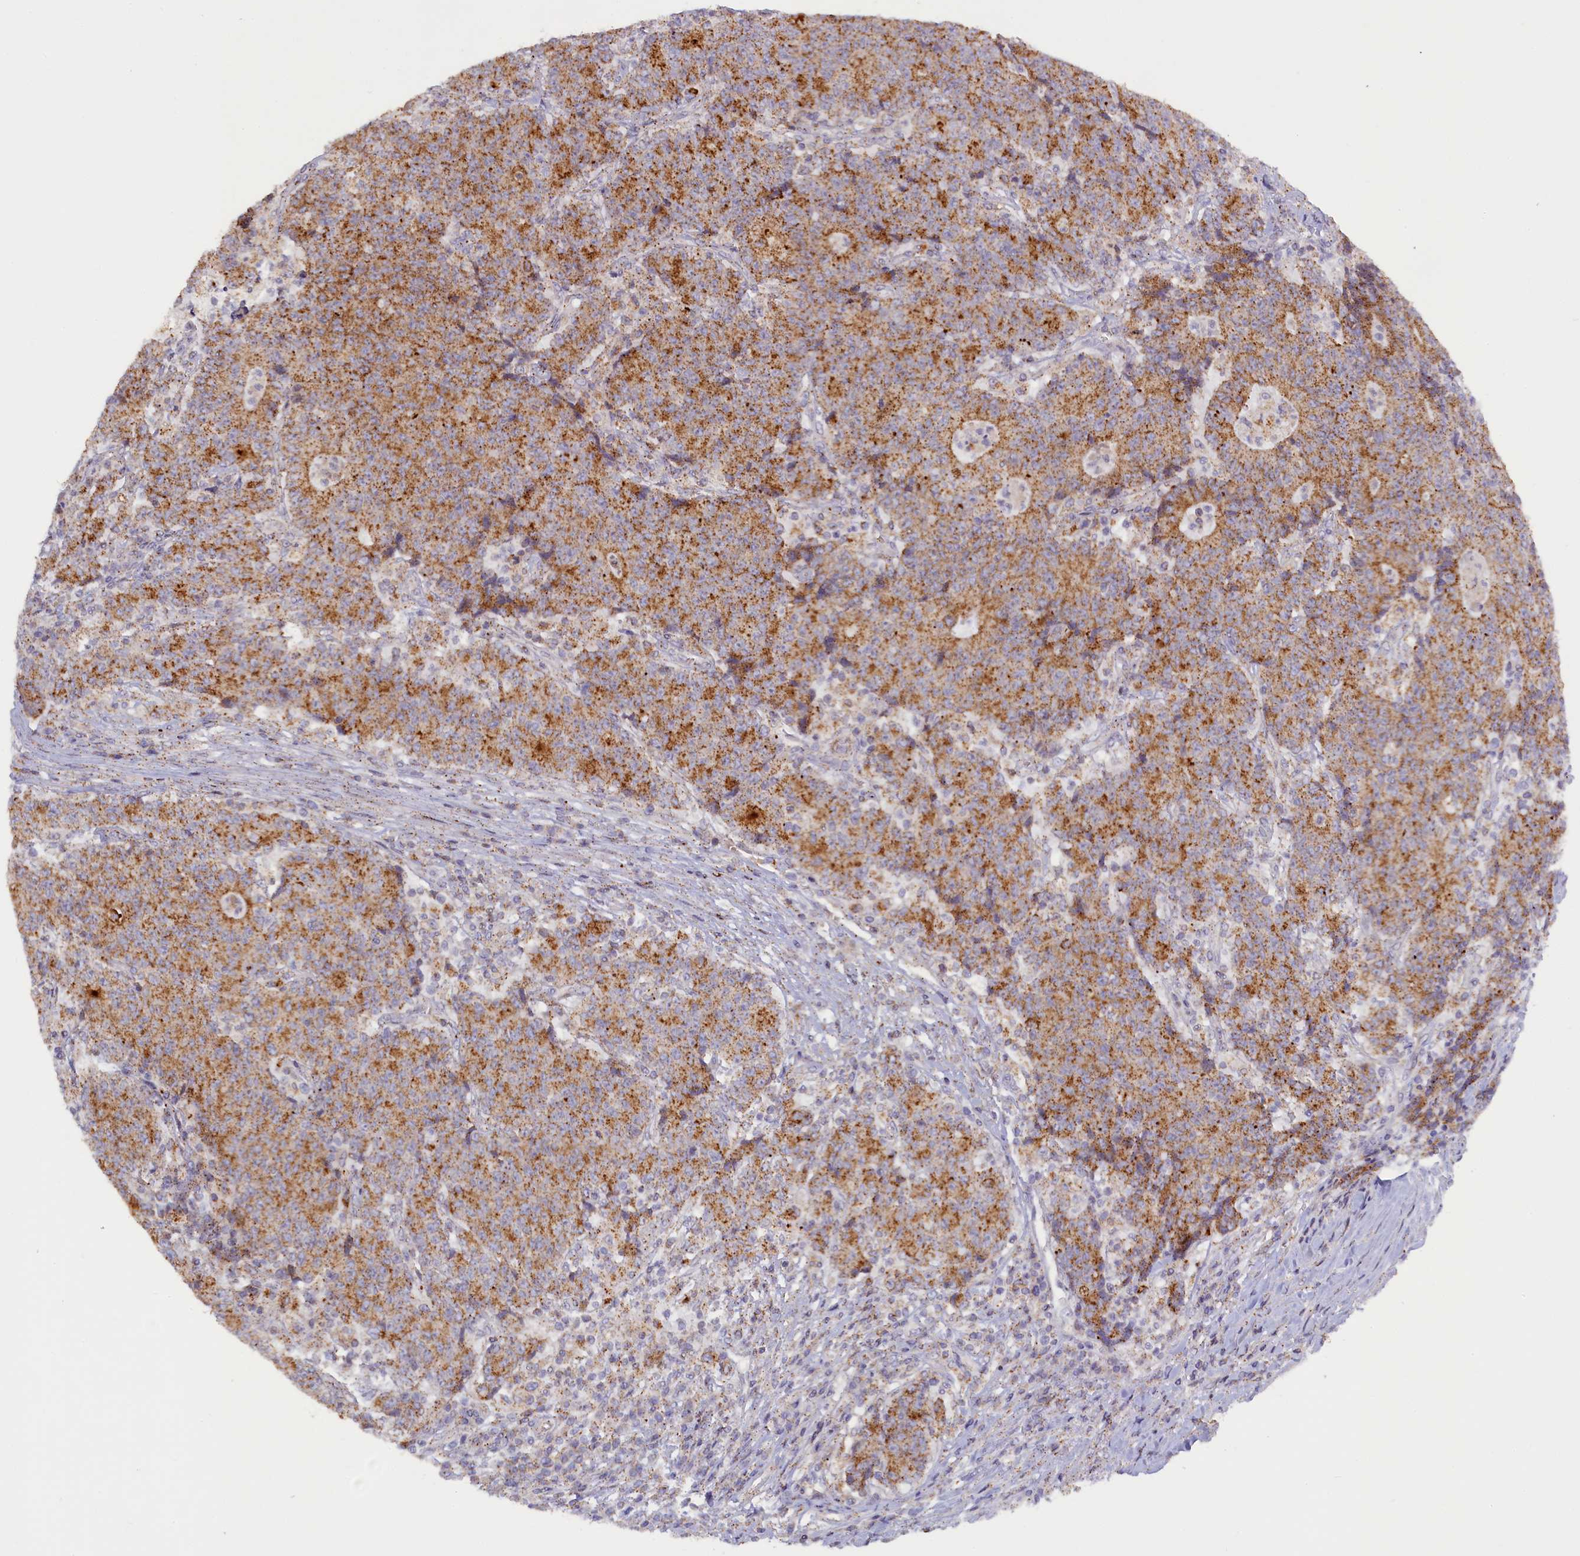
{"staining": {"intensity": "moderate", "quantity": ">75%", "location": "cytoplasmic/membranous"}, "tissue": "colorectal cancer", "cell_type": "Tumor cells", "image_type": "cancer", "snomed": [{"axis": "morphology", "description": "Adenocarcinoma, NOS"}, {"axis": "topography", "description": "Colon"}], "caption": "This is an image of immunohistochemistry staining of colorectal cancer (adenocarcinoma), which shows moderate expression in the cytoplasmic/membranous of tumor cells.", "gene": "HYKK", "patient": {"sex": "female", "age": 75}}